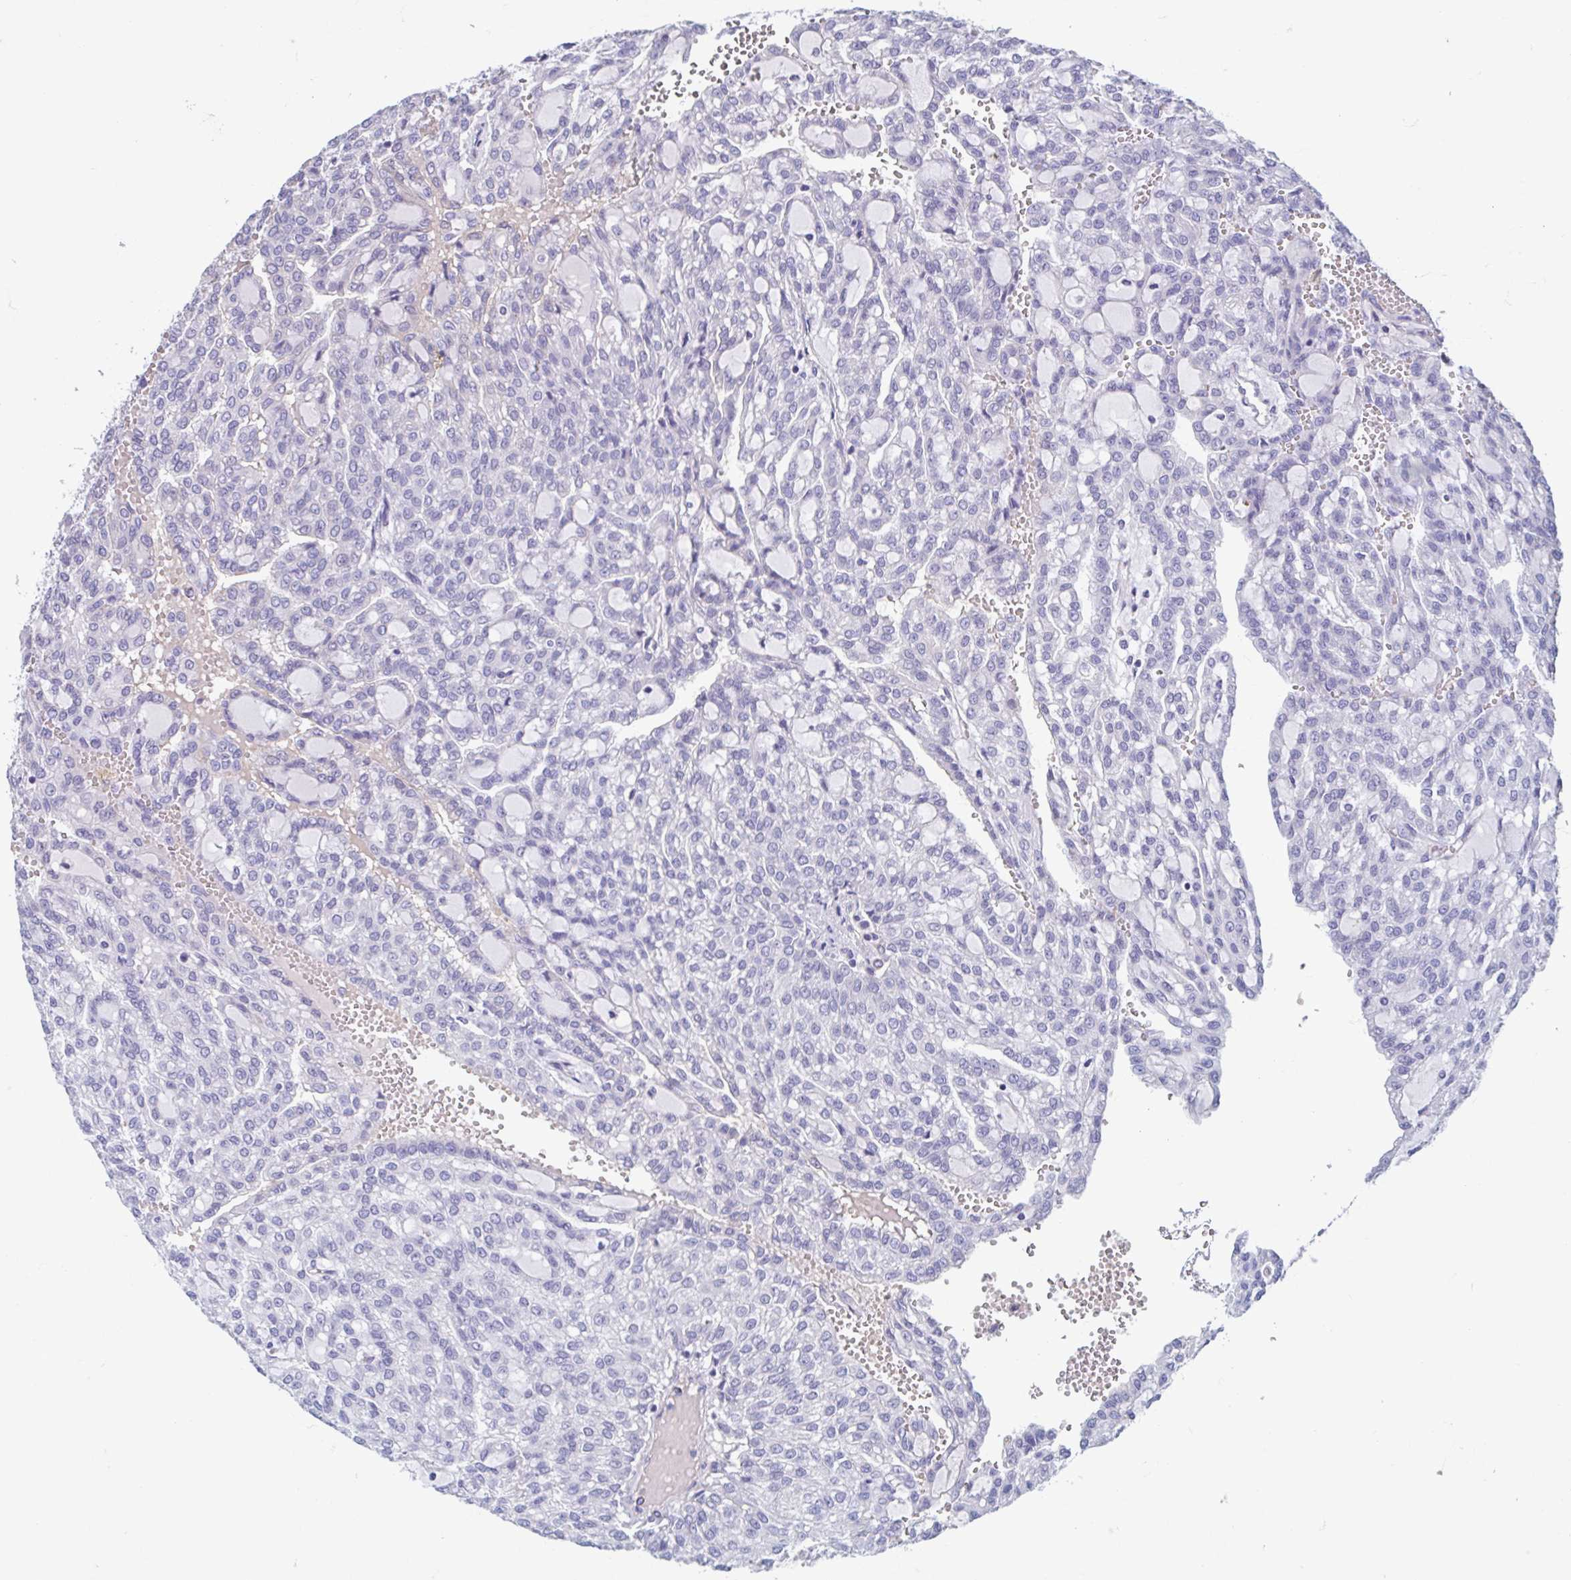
{"staining": {"intensity": "negative", "quantity": "none", "location": "none"}, "tissue": "renal cancer", "cell_type": "Tumor cells", "image_type": "cancer", "snomed": [{"axis": "morphology", "description": "Adenocarcinoma, NOS"}, {"axis": "topography", "description": "Kidney"}], "caption": "DAB immunohistochemical staining of renal cancer (adenocarcinoma) reveals no significant expression in tumor cells.", "gene": "MORC4", "patient": {"sex": "male", "age": 63}}